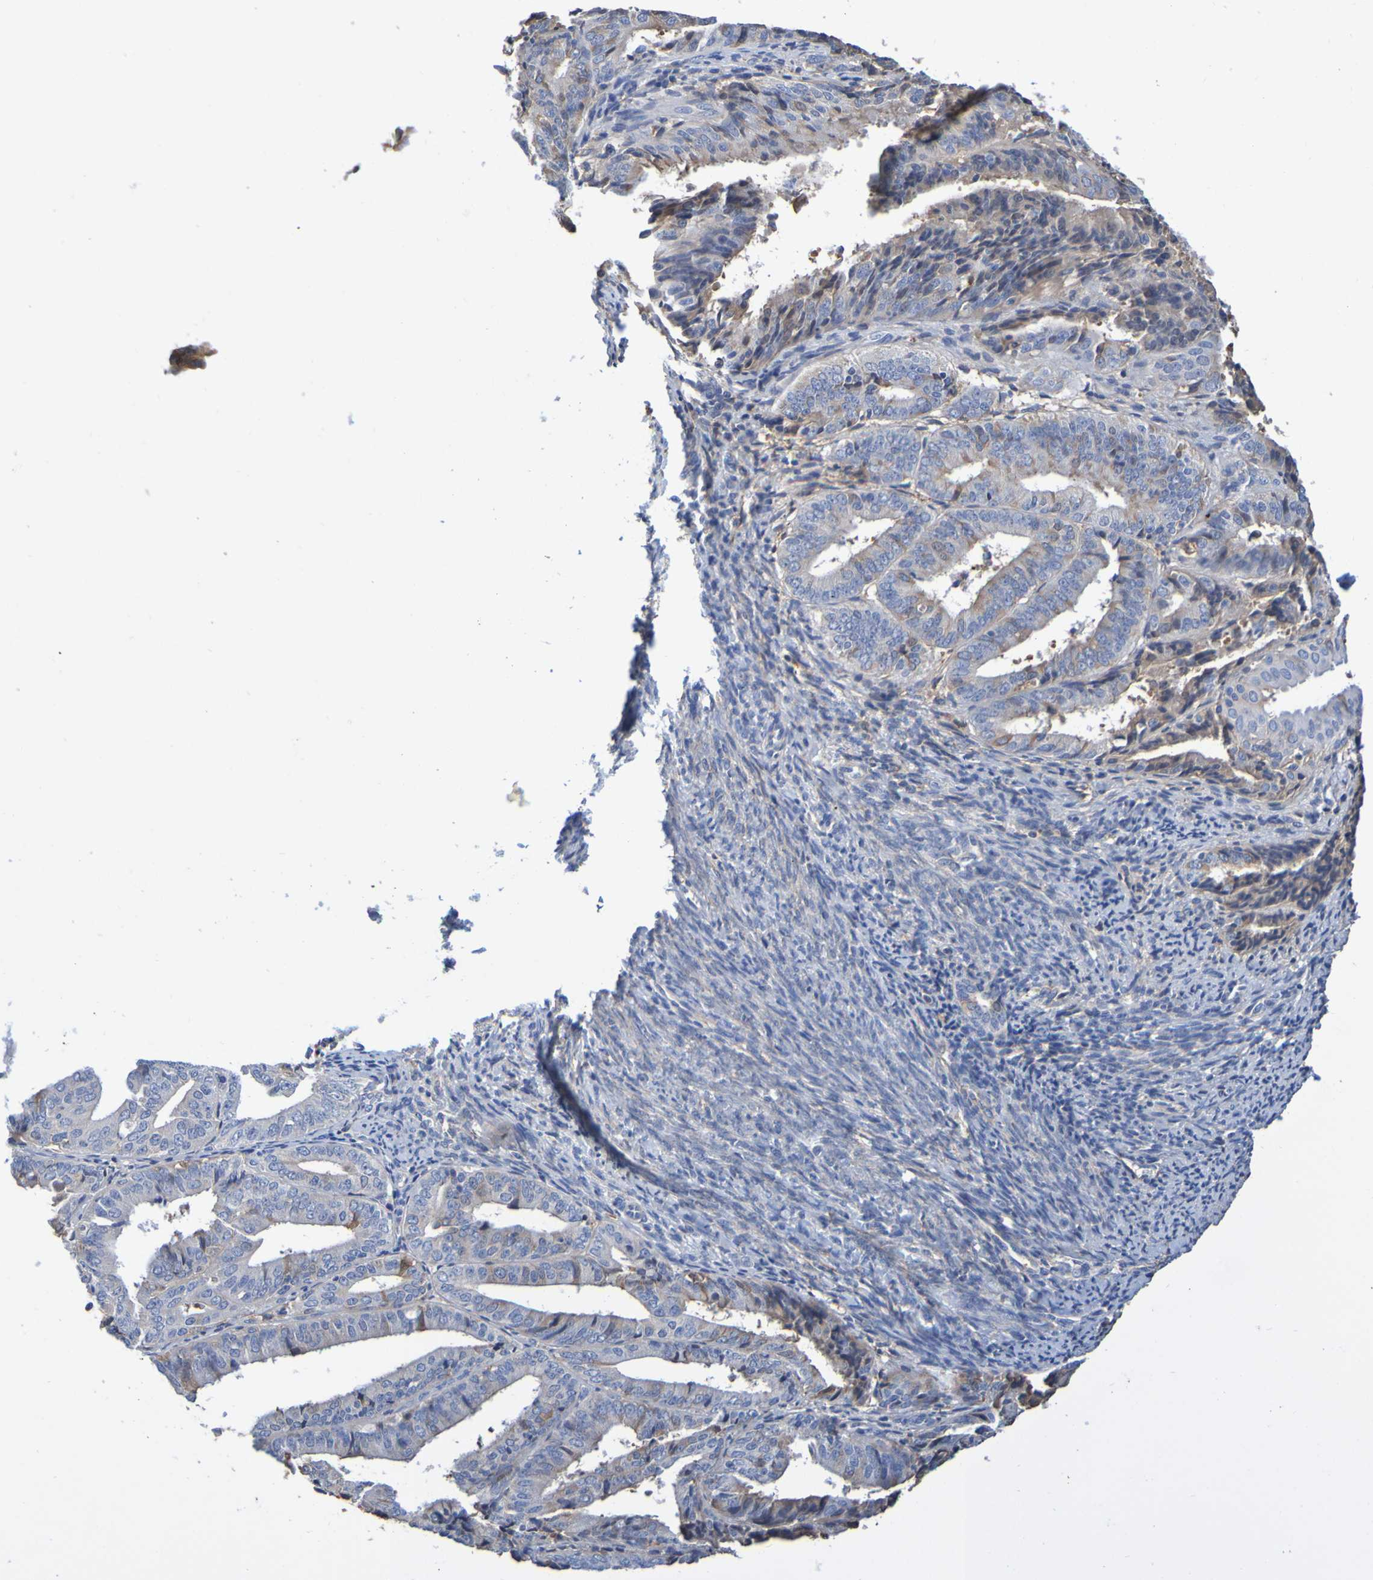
{"staining": {"intensity": "moderate", "quantity": "<25%", "location": "cytoplasmic/membranous"}, "tissue": "endometrial cancer", "cell_type": "Tumor cells", "image_type": "cancer", "snomed": [{"axis": "morphology", "description": "Adenocarcinoma, NOS"}, {"axis": "topography", "description": "Endometrium"}], "caption": "A histopathology image of adenocarcinoma (endometrial) stained for a protein reveals moderate cytoplasmic/membranous brown staining in tumor cells. Using DAB (3,3'-diaminobenzidine) (brown) and hematoxylin (blue) stains, captured at high magnification using brightfield microscopy.", "gene": "GAB3", "patient": {"sex": "female", "age": 63}}